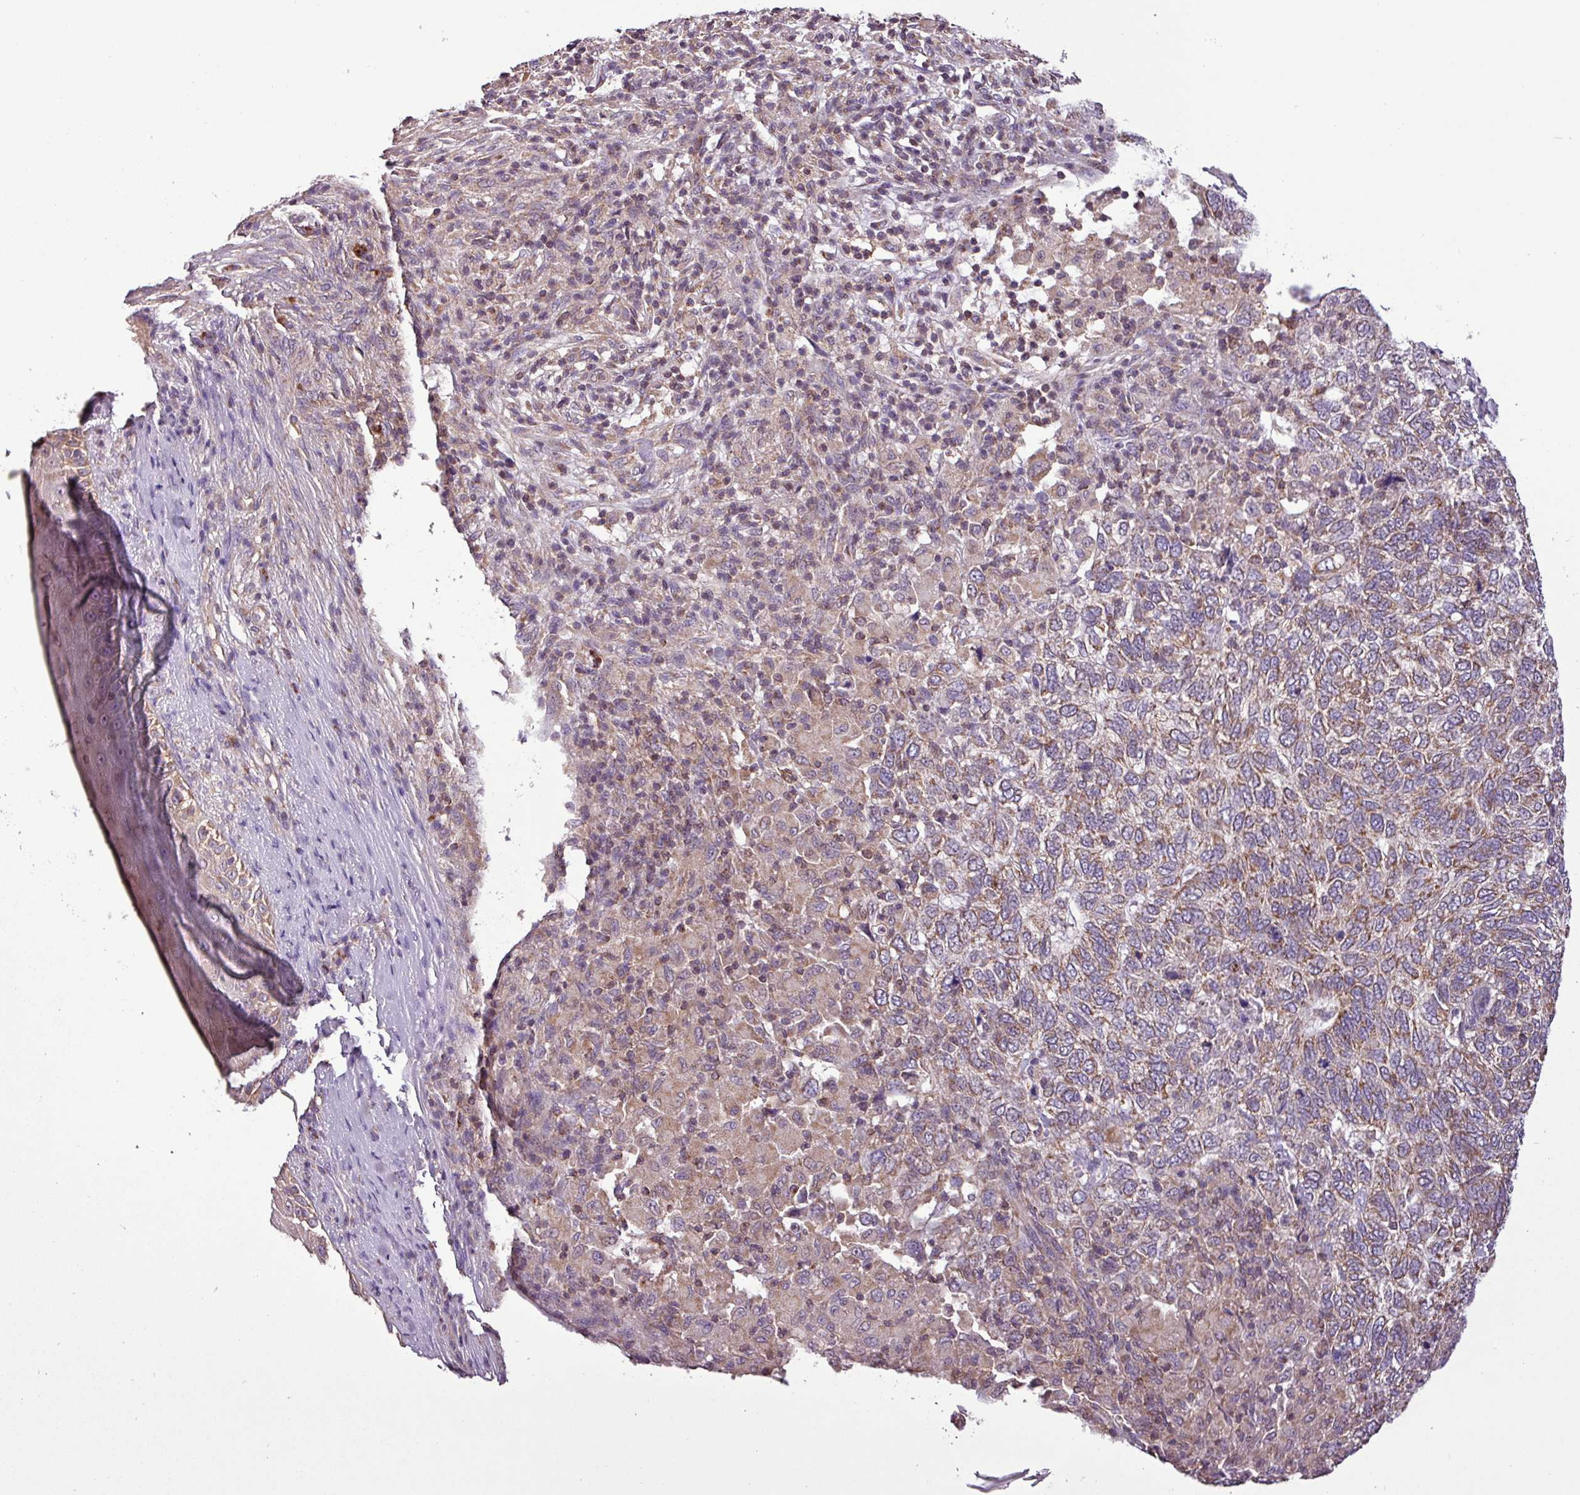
{"staining": {"intensity": "moderate", "quantity": ">75%", "location": "cytoplasmic/membranous"}, "tissue": "skin cancer", "cell_type": "Tumor cells", "image_type": "cancer", "snomed": [{"axis": "morphology", "description": "Basal cell carcinoma"}, {"axis": "topography", "description": "Skin"}], "caption": "Skin cancer (basal cell carcinoma) stained with IHC displays moderate cytoplasmic/membranous staining in approximately >75% of tumor cells.", "gene": "MCTP2", "patient": {"sex": "female", "age": 65}}